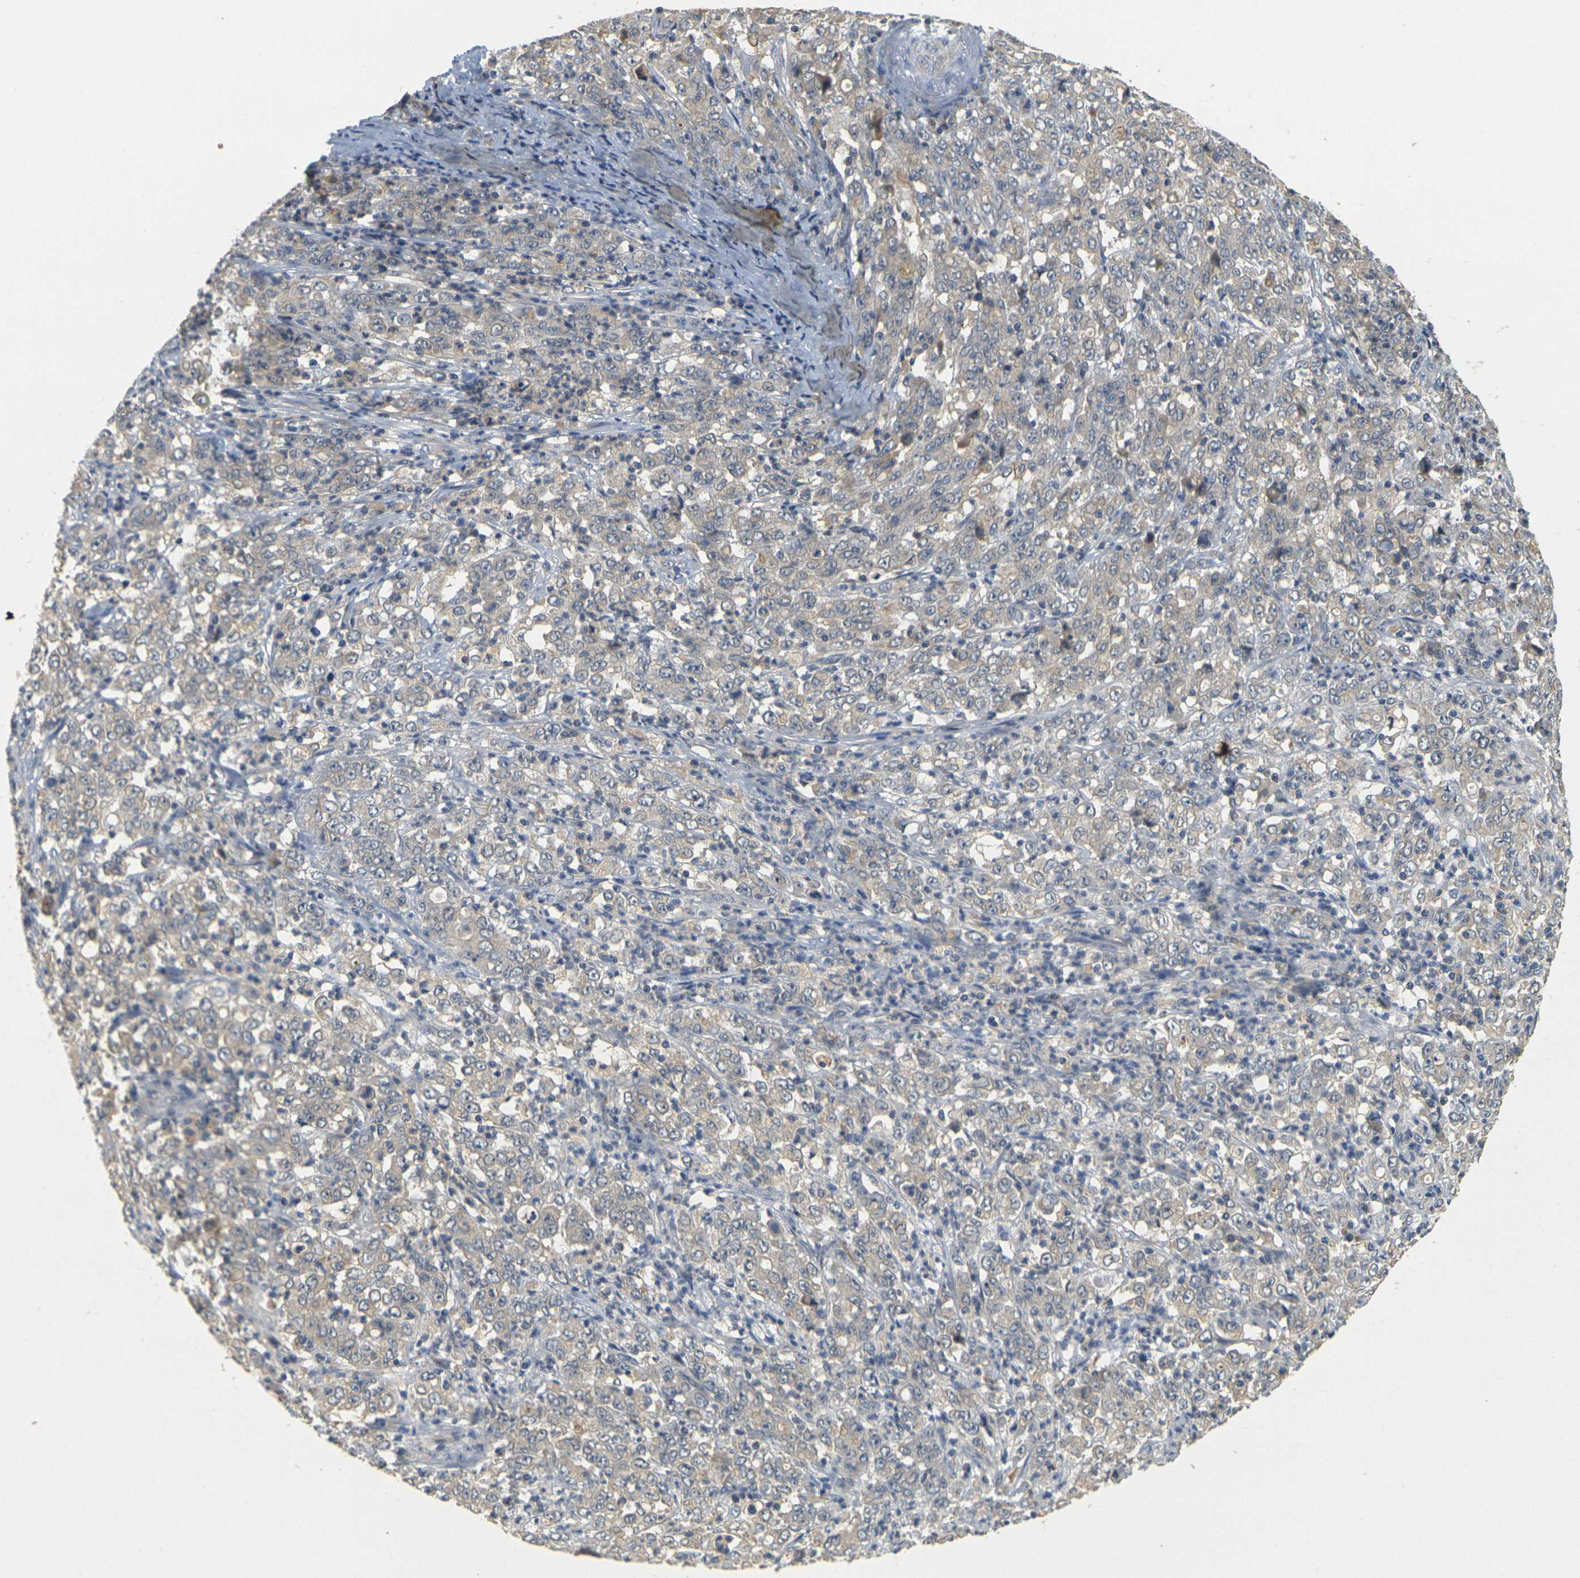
{"staining": {"intensity": "weak", "quantity": "25%-75%", "location": "cytoplasmic/membranous"}, "tissue": "stomach cancer", "cell_type": "Tumor cells", "image_type": "cancer", "snomed": [{"axis": "morphology", "description": "Adenocarcinoma, NOS"}, {"axis": "topography", "description": "Stomach, lower"}], "caption": "Protein analysis of stomach adenocarcinoma tissue shows weak cytoplasmic/membranous positivity in approximately 25%-75% of tumor cells.", "gene": "GDAP1", "patient": {"sex": "female", "age": 71}}